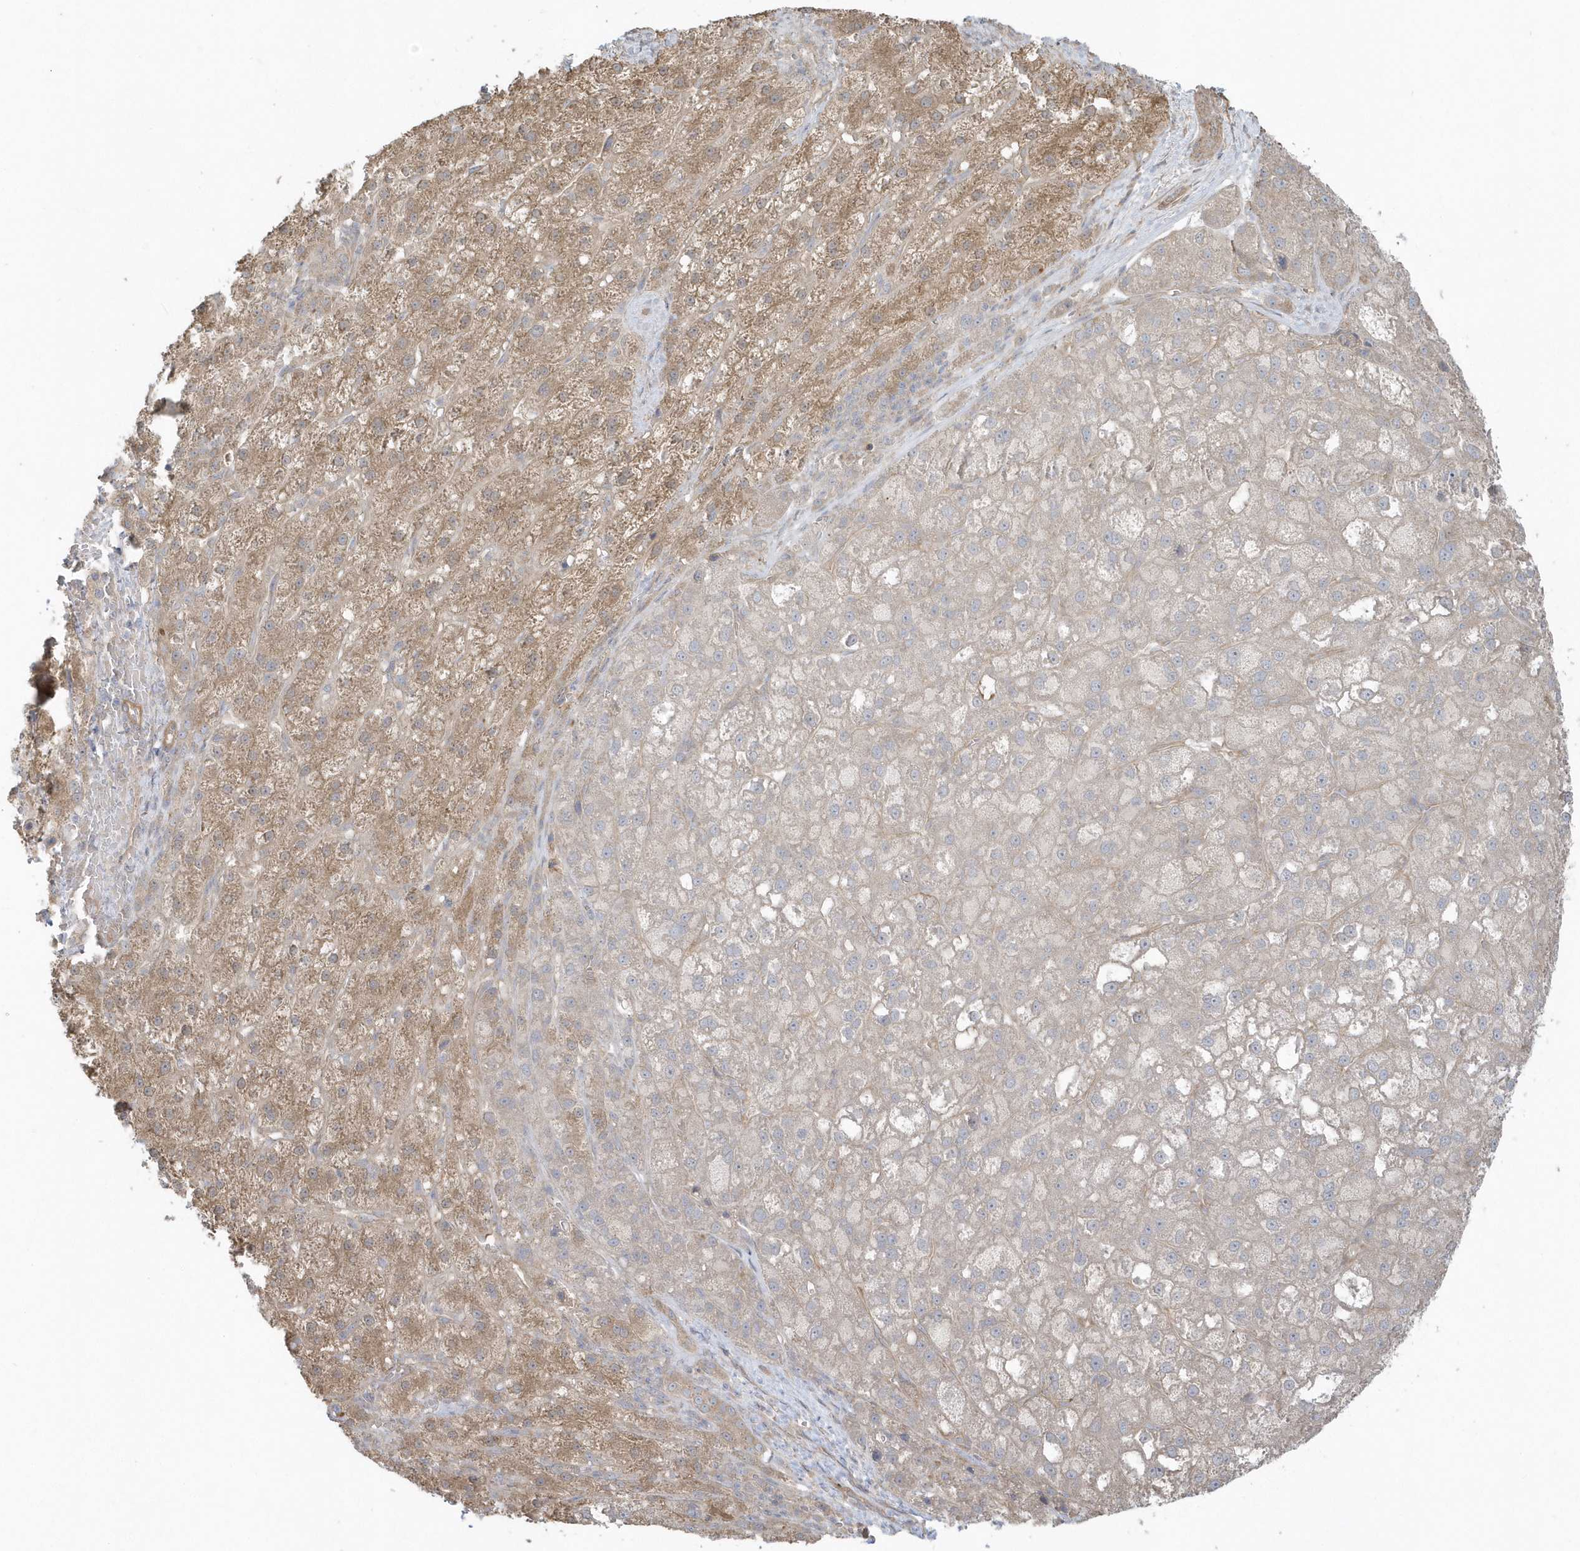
{"staining": {"intensity": "negative", "quantity": "none", "location": "none"}, "tissue": "liver cancer", "cell_type": "Tumor cells", "image_type": "cancer", "snomed": [{"axis": "morphology", "description": "Carcinoma, Hepatocellular, NOS"}, {"axis": "topography", "description": "Liver"}], "caption": "The immunohistochemistry micrograph has no significant staining in tumor cells of hepatocellular carcinoma (liver) tissue. (Brightfield microscopy of DAB (3,3'-diaminobenzidine) immunohistochemistry (IHC) at high magnification).", "gene": "ACTR1A", "patient": {"sex": "male", "age": 57}}